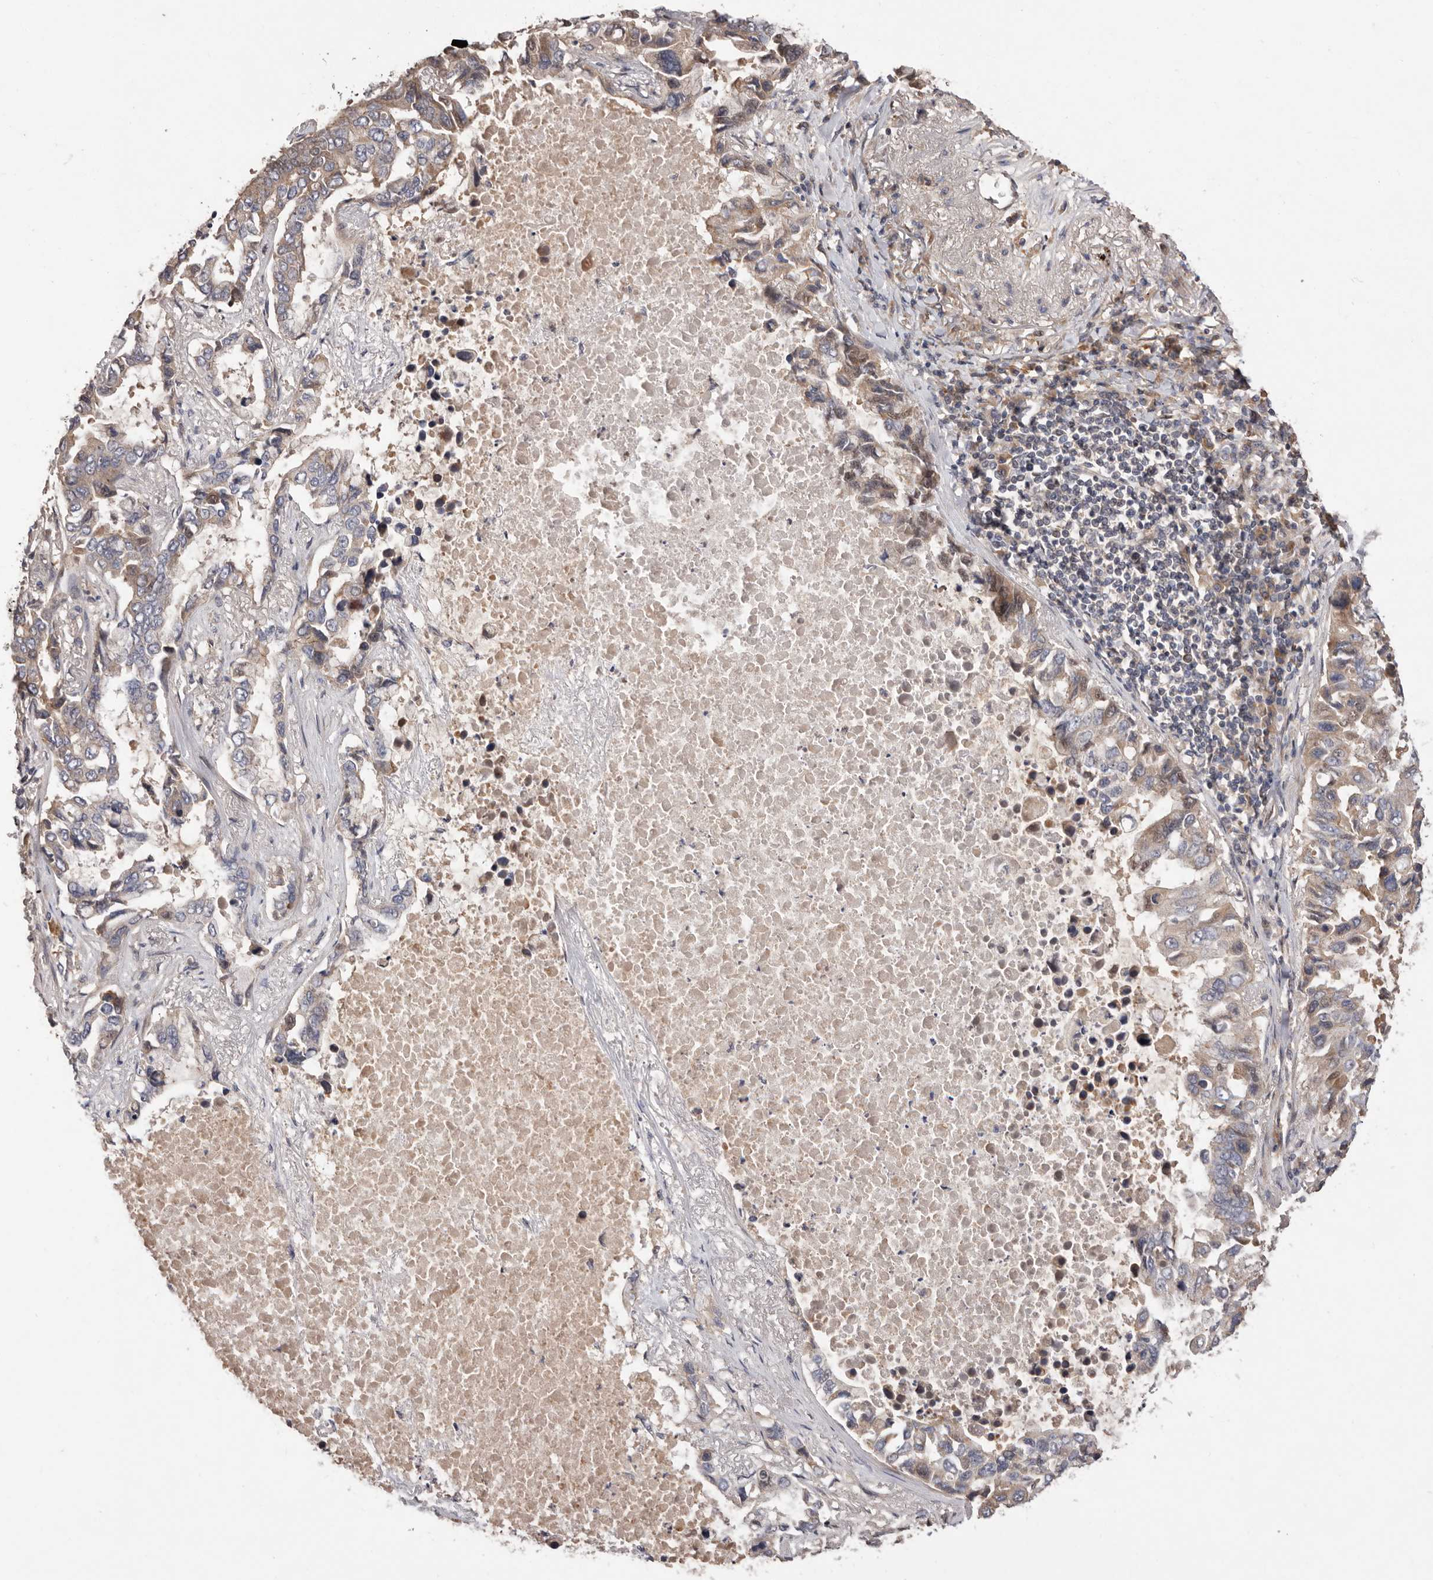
{"staining": {"intensity": "weak", "quantity": ">75%", "location": "cytoplasmic/membranous"}, "tissue": "lung cancer", "cell_type": "Tumor cells", "image_type": "cancer", "snomed": [{"axis": "morphology", "description": "Adenocarcinoma, NOS"}, {"axis": "topography", "description": "Lung"}], "caption": "A brown stain shows weak cytoplasmic/membranous expression of a protein in lung adenocarcinoma tumor cells.", "gene": "DOP1A", "patient": {"sex": "male", "age": 64}}